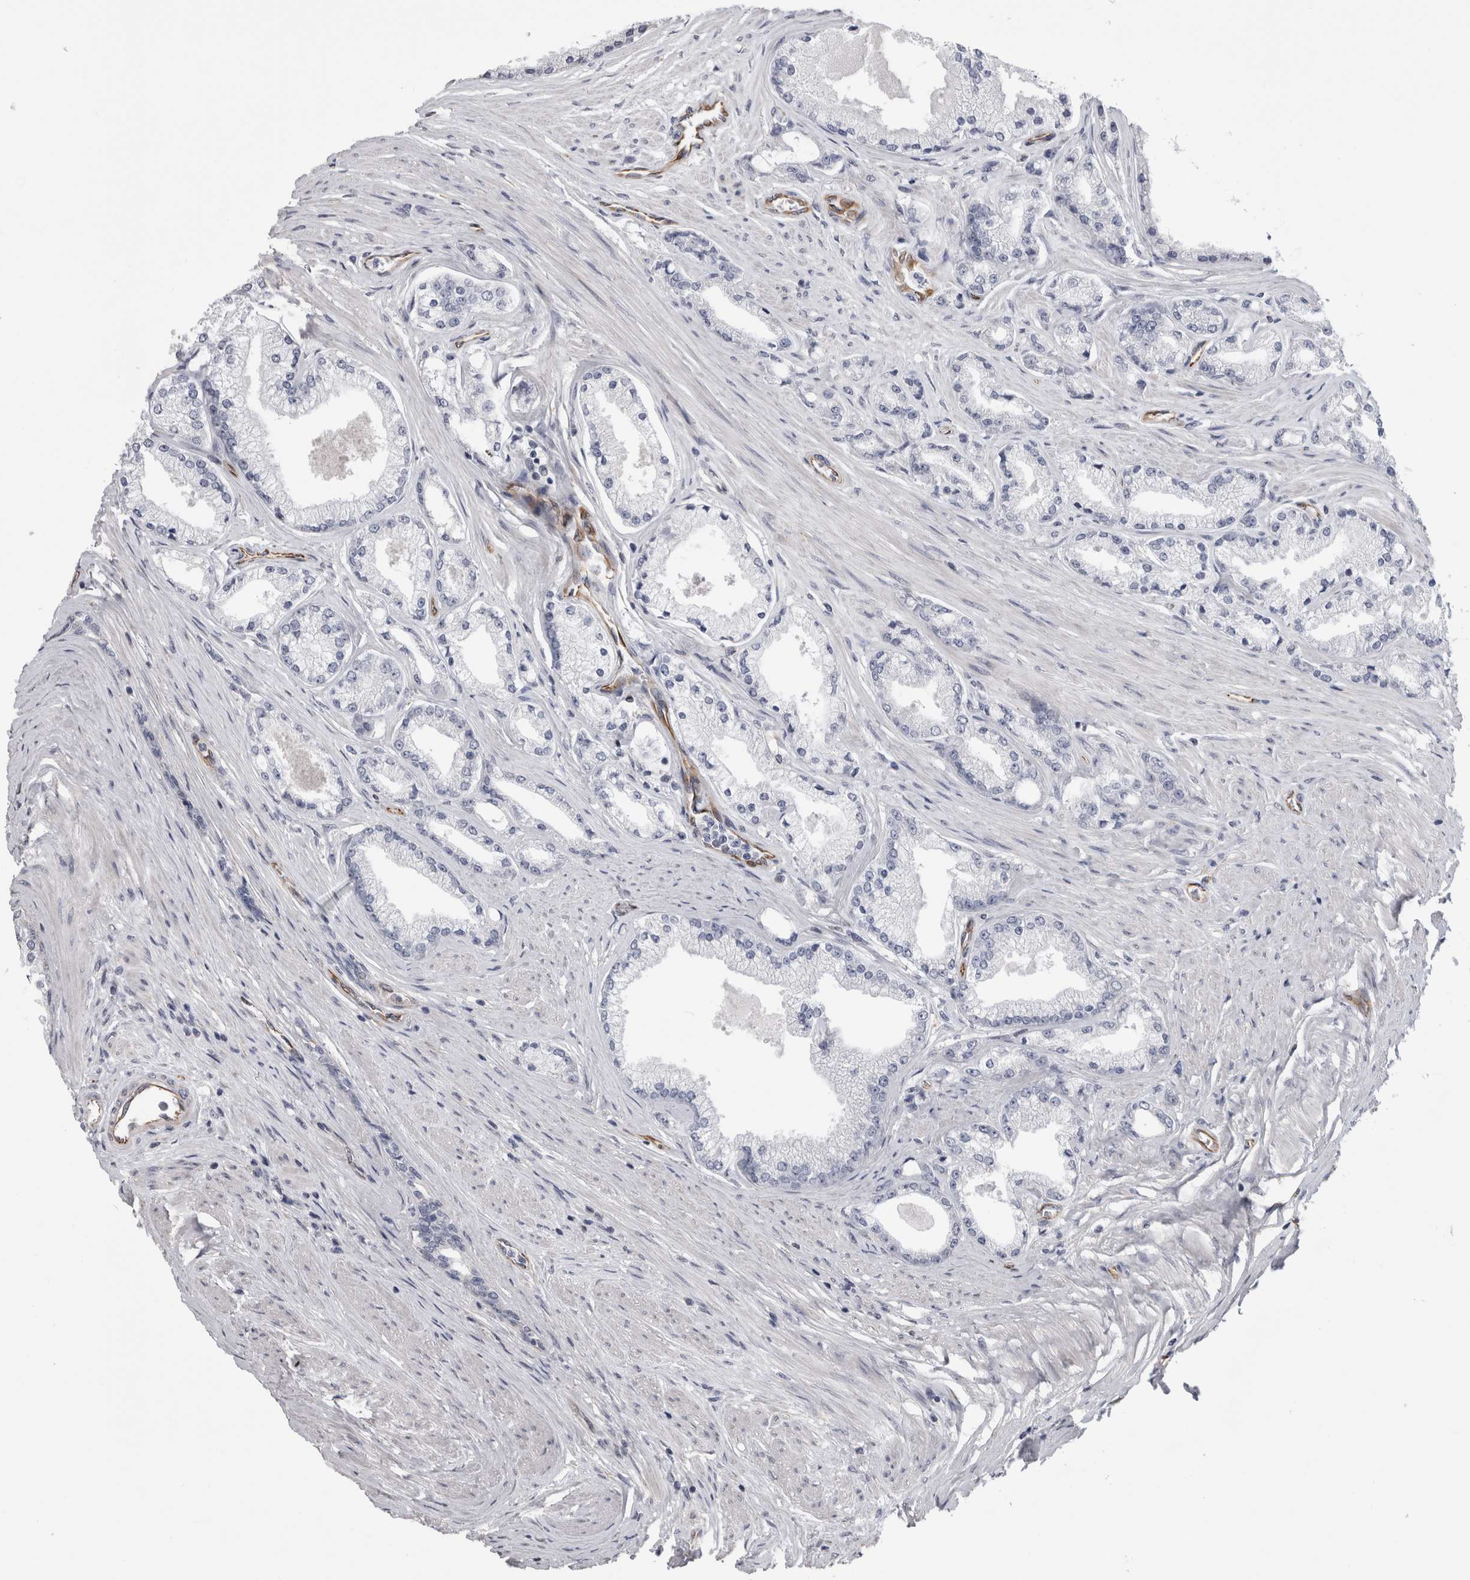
{"staining": {"intensity": "negative", "quantity": "none", "location": "none"}, "tissue": "prostate cancer", "cell_type": "Tumor cells", "image_type": "cancer", "snomed": [{"axis": "morphology", "description": "Adenocarcinoma, High grade"}, {"axis": "topography", "description": "Prostate"}], "caption": "Prostate high-grade adenocarcinoma stained for a protein using IHC reveals no staining tumor cells.", "gene": "ACOT7", "patient": {"sex": "male", "age": 71}}